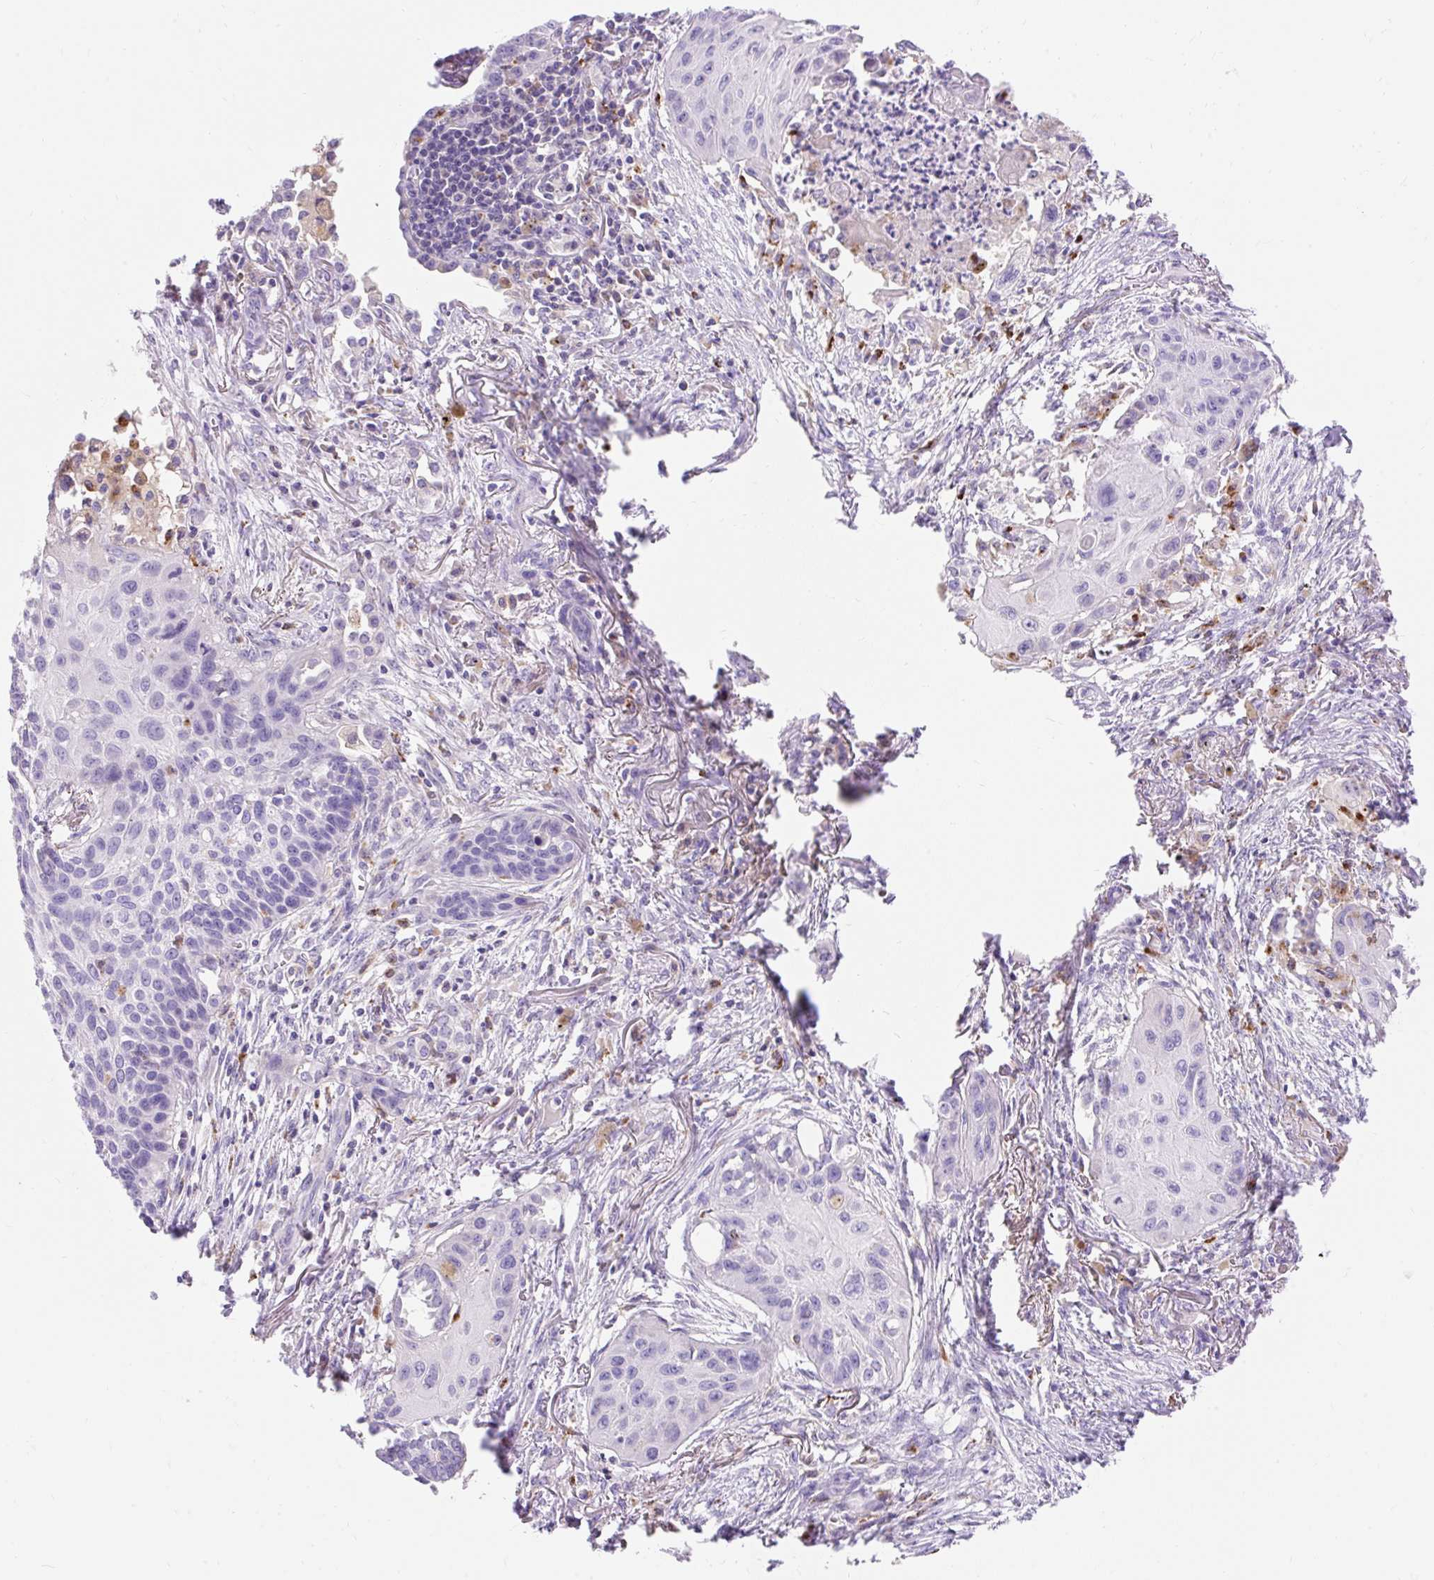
{"staining": {"intensity": "negative", "quantity": "none", "location": "none"}, "tissue": "lung cancer", "cell_type": "Tumor cells", "image_type": "cancer", "snomed": [{"axis": "morphology", "description": "Squamous cell carcinoma, NOS"}, {"axis": "topography", "description": "Lung"}], "caption": "There is no significant staining in tumor cells of lung cancer (squamous cell carcinoma). Nuclei are stained in blue.", "gene": "TMEM150C", "patient": {"sex": "male", "age": 71}}